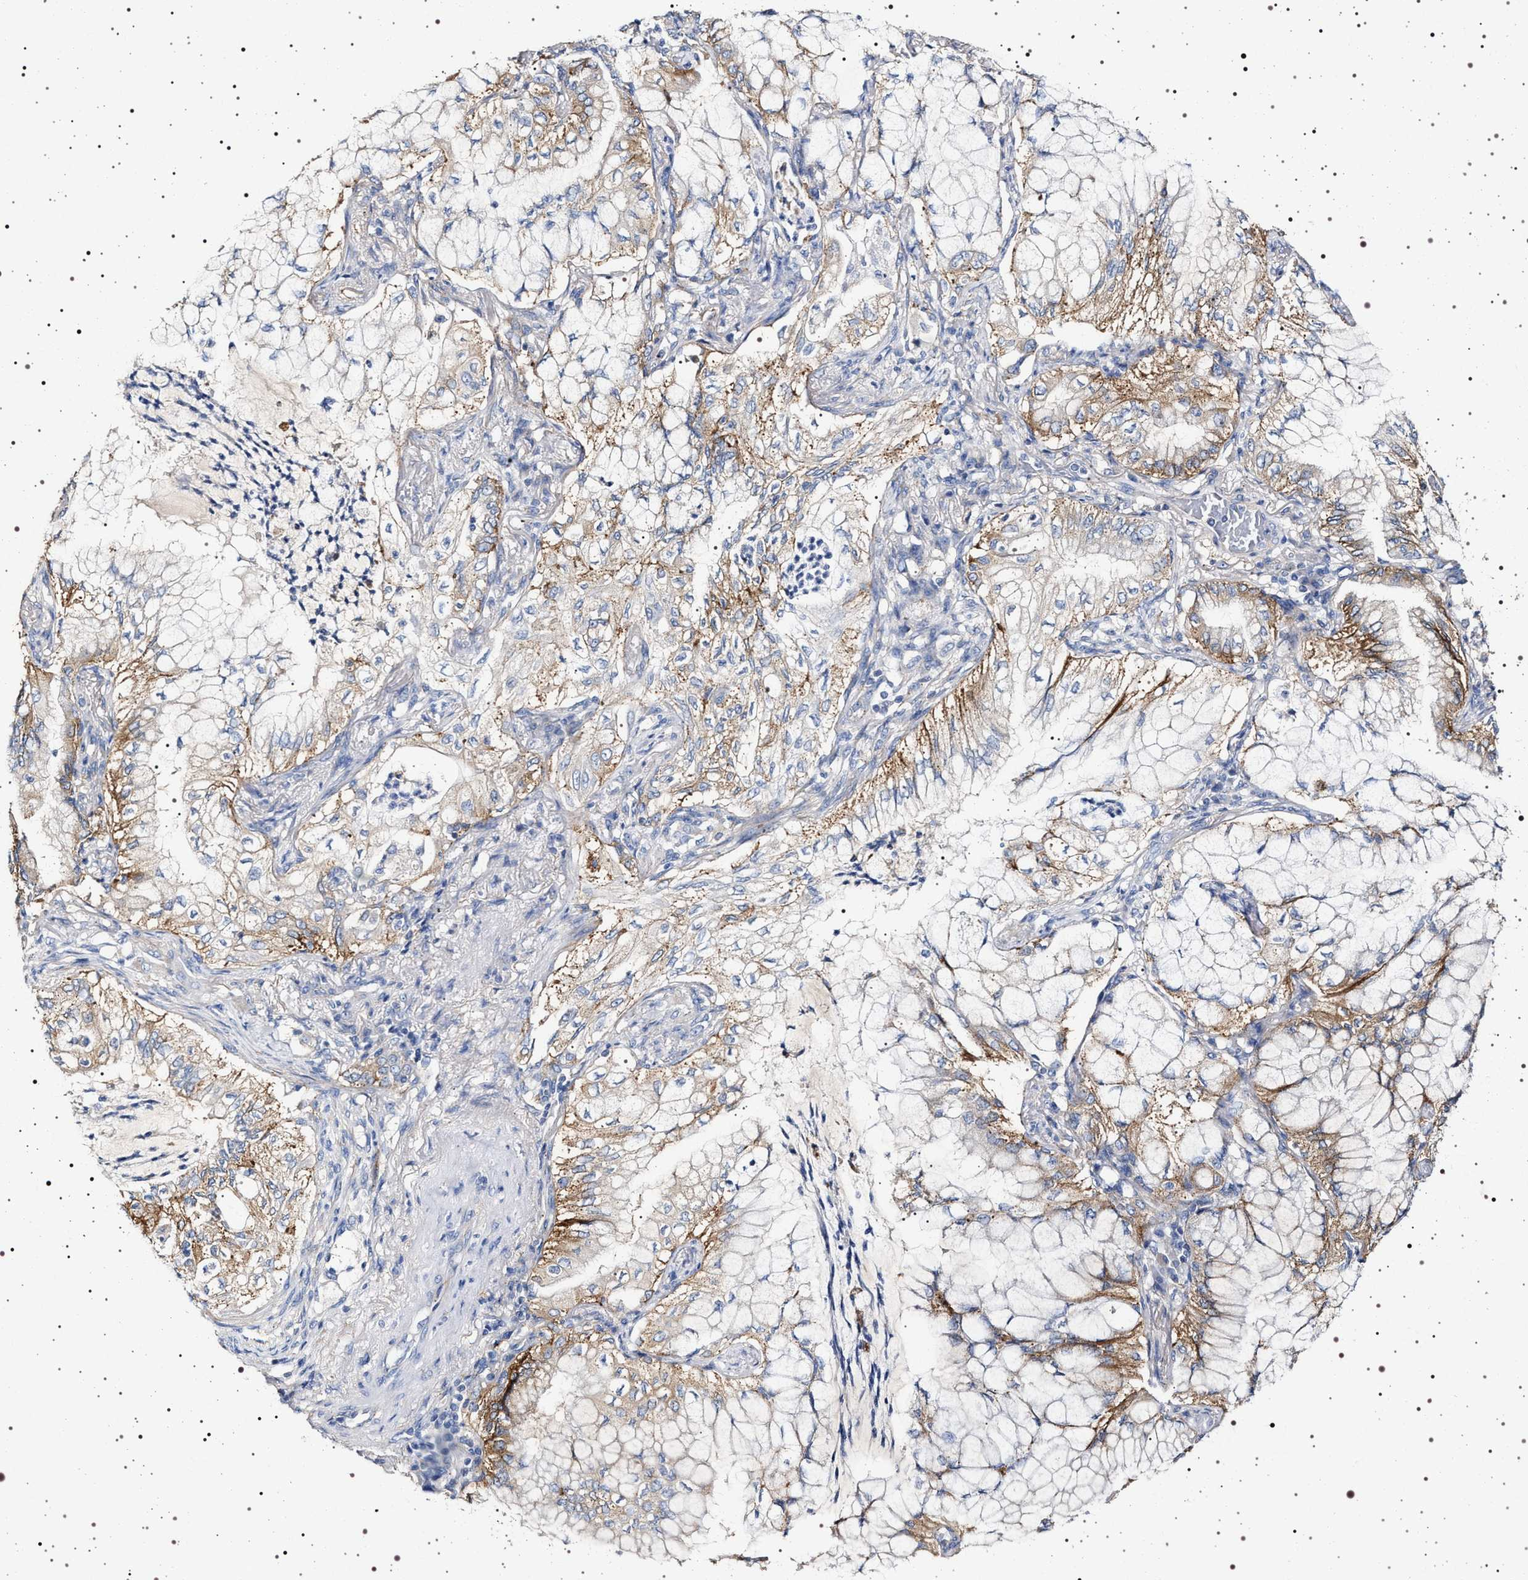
{"staining": {"intensity": "moderate", "quantity": ">75%", "location": "cytoplasmic/membranous"}, "tissue": "lung cancer", "cell_type": "Tumor cells", "image_type": "cancer", "snomed": [{"axis": "morphology", "description": "Adenocarcinoma, NOS"}, {"axis": "topography", "description": "Lung"}], "caption": "This micrograph reveals lung cancer (adenocarcinoma) stained with immunohistochemistry (IHC) to label a protein in brown. The cytoplasmic/membranous of tumor cells show moderate positivity for the protein. Nuclei are counter-stained blue.", "gene": "NAALADL2", "patient": {"sex": "female", "age": 70}}